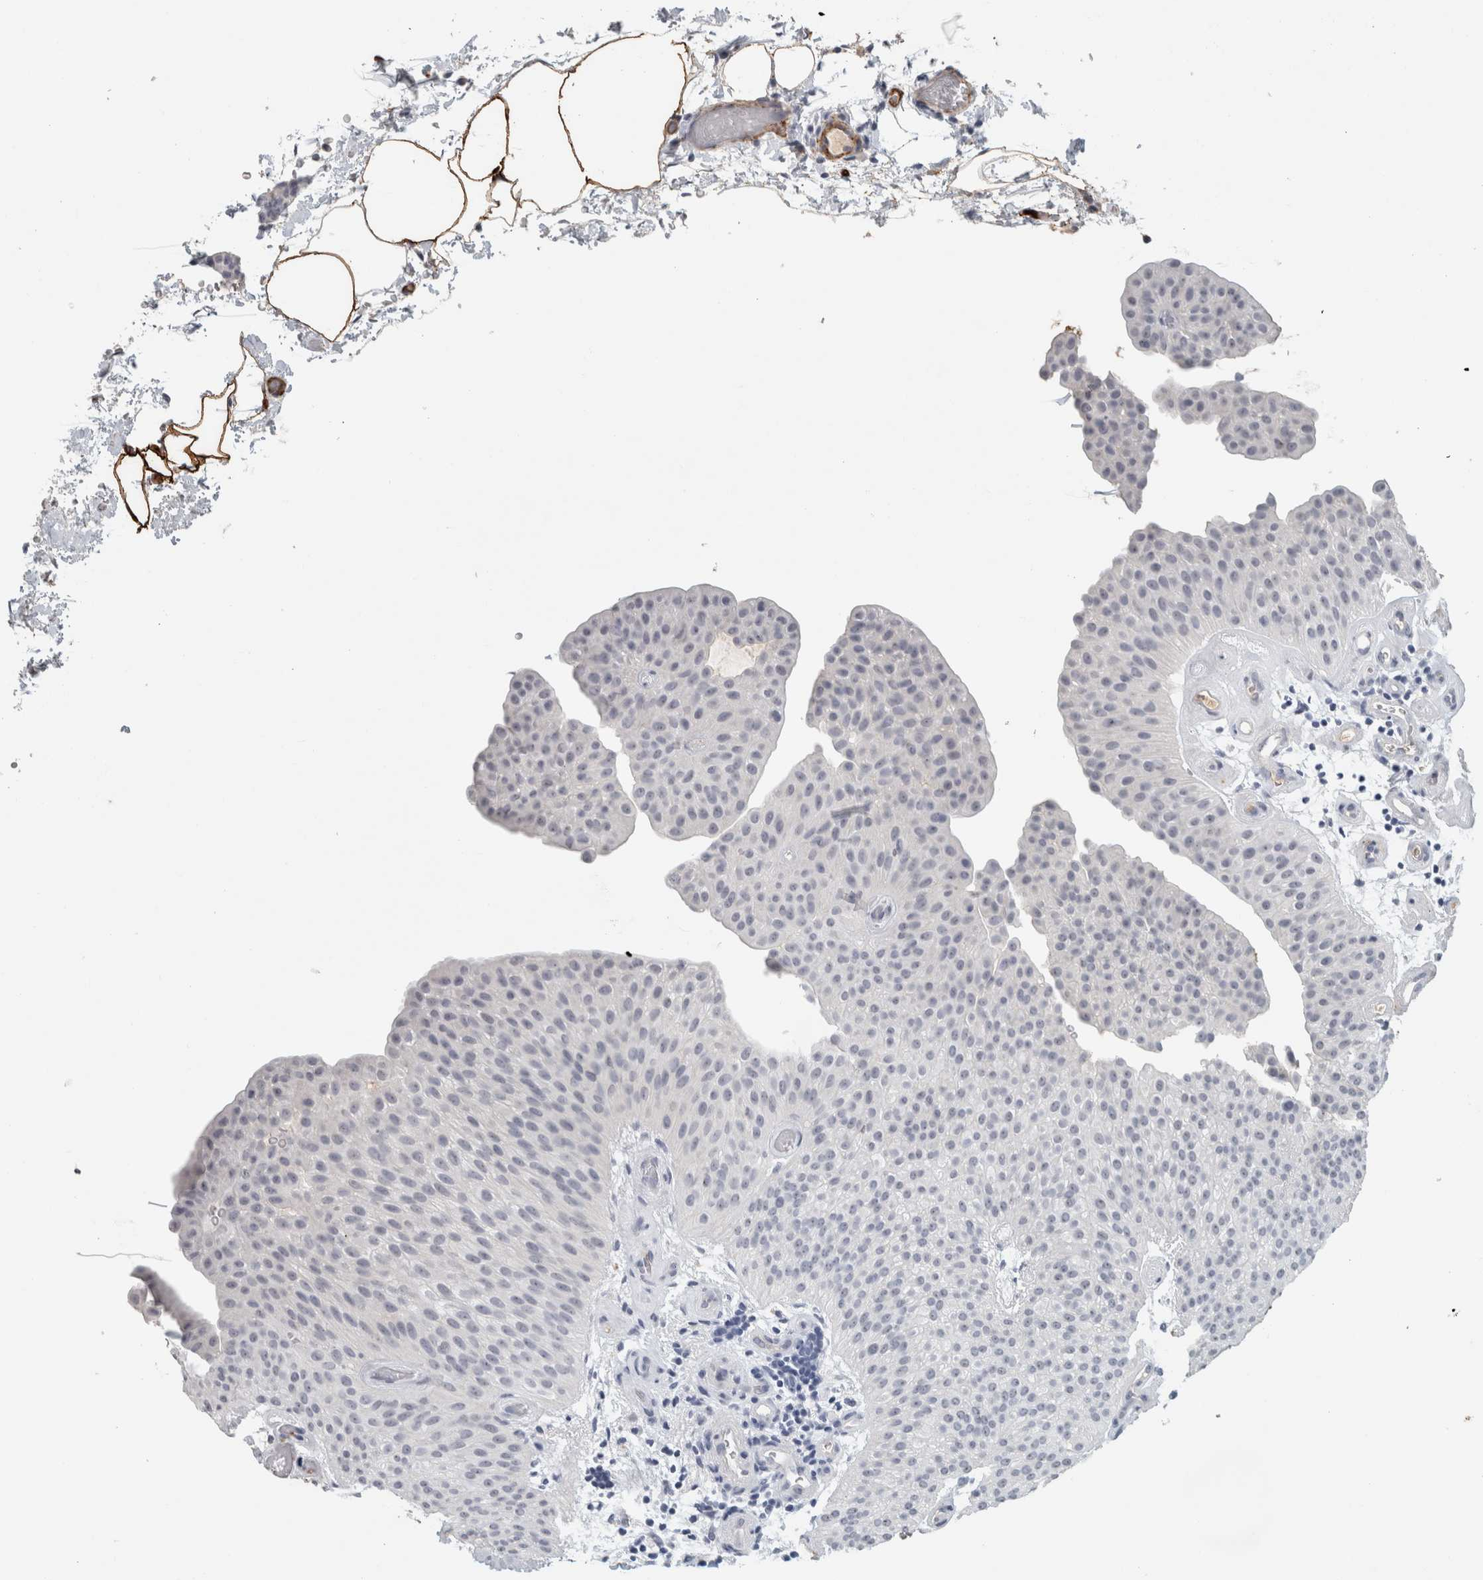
{"staining": {"intensity": "negative", "quantity": "none", "location": "none"}, "tissue": "urothelial cancer", "cell_type": "Tumor cells", "image_type": "cancer", "snomed": [{"axis": "morphology", "description": "Urothelial carcinoma, Low grade"}, {"axis": "topography", "description": "Urinary bladder"}], "caption": "Tumor cells show no significant expression in low-grade urothelial carcinoma. (Brightfield microscopy of DAB IHC at high magnification).", "gene": "CD36", "patient": {"sex": "female", "age": 60}}